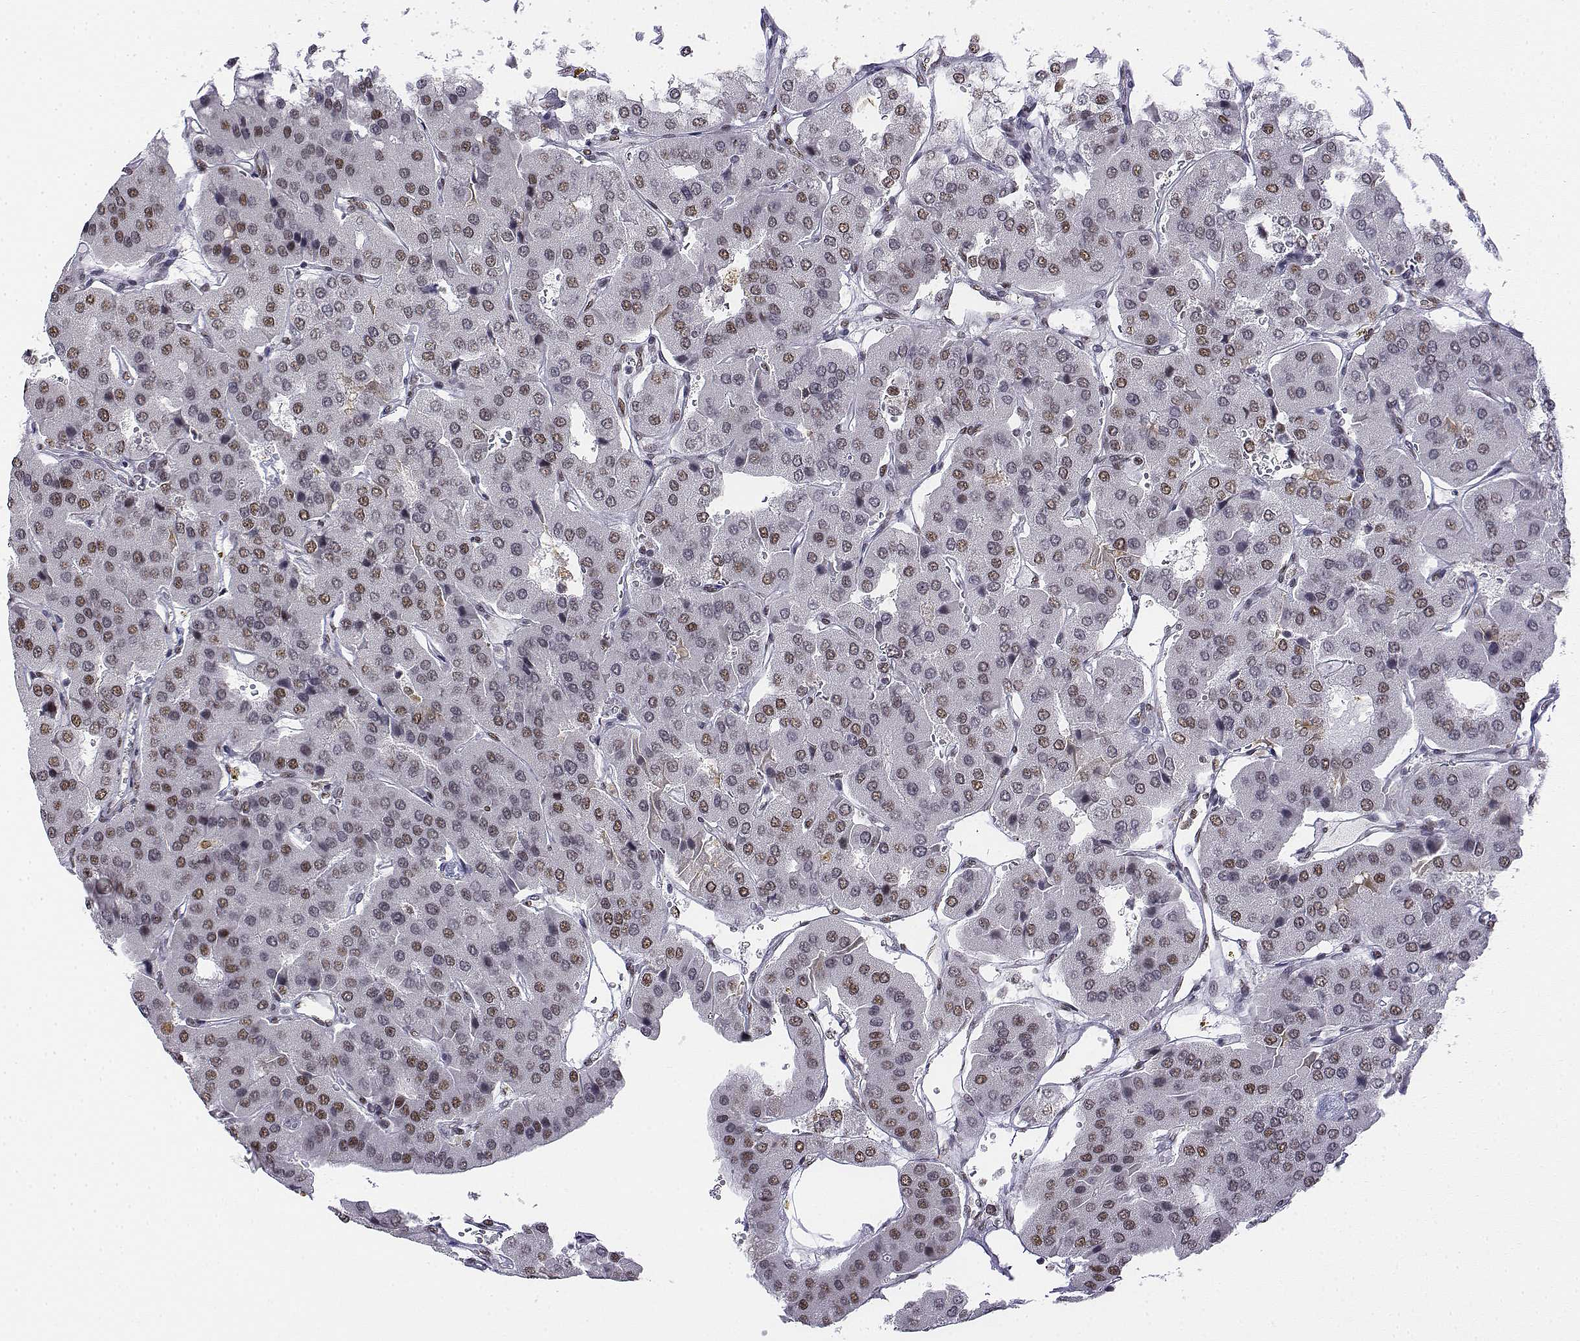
{"staining": {"intensity": "weak", "quantity": ">75%", "location": "nuclear"}, "tissue": "parathyroid gland", "cell_type": "Glandular cells", "image_type": "normal", "snomed": [{"axis": "morphology", "description": "Normal tissue, NOS"}, {"axis": "morphology", "description": "Adenoma, NOS"}, {"axis": "topography", "description": "Parathyroid gland"}], "caption": "The photomicrograph shows staining of normal parathyroid gland, revealing weak nuclear protein expression (brown color) within glandular cells. The staining was performed using DAB (3,3'-diaminobenzidine) to visualize the protein expression in brown, while the nuclei were stained in blue with hematoxylin (Magnification: 20x).", "gene": "SETD1A", "patient": {"sex": "female", "age": 86}}